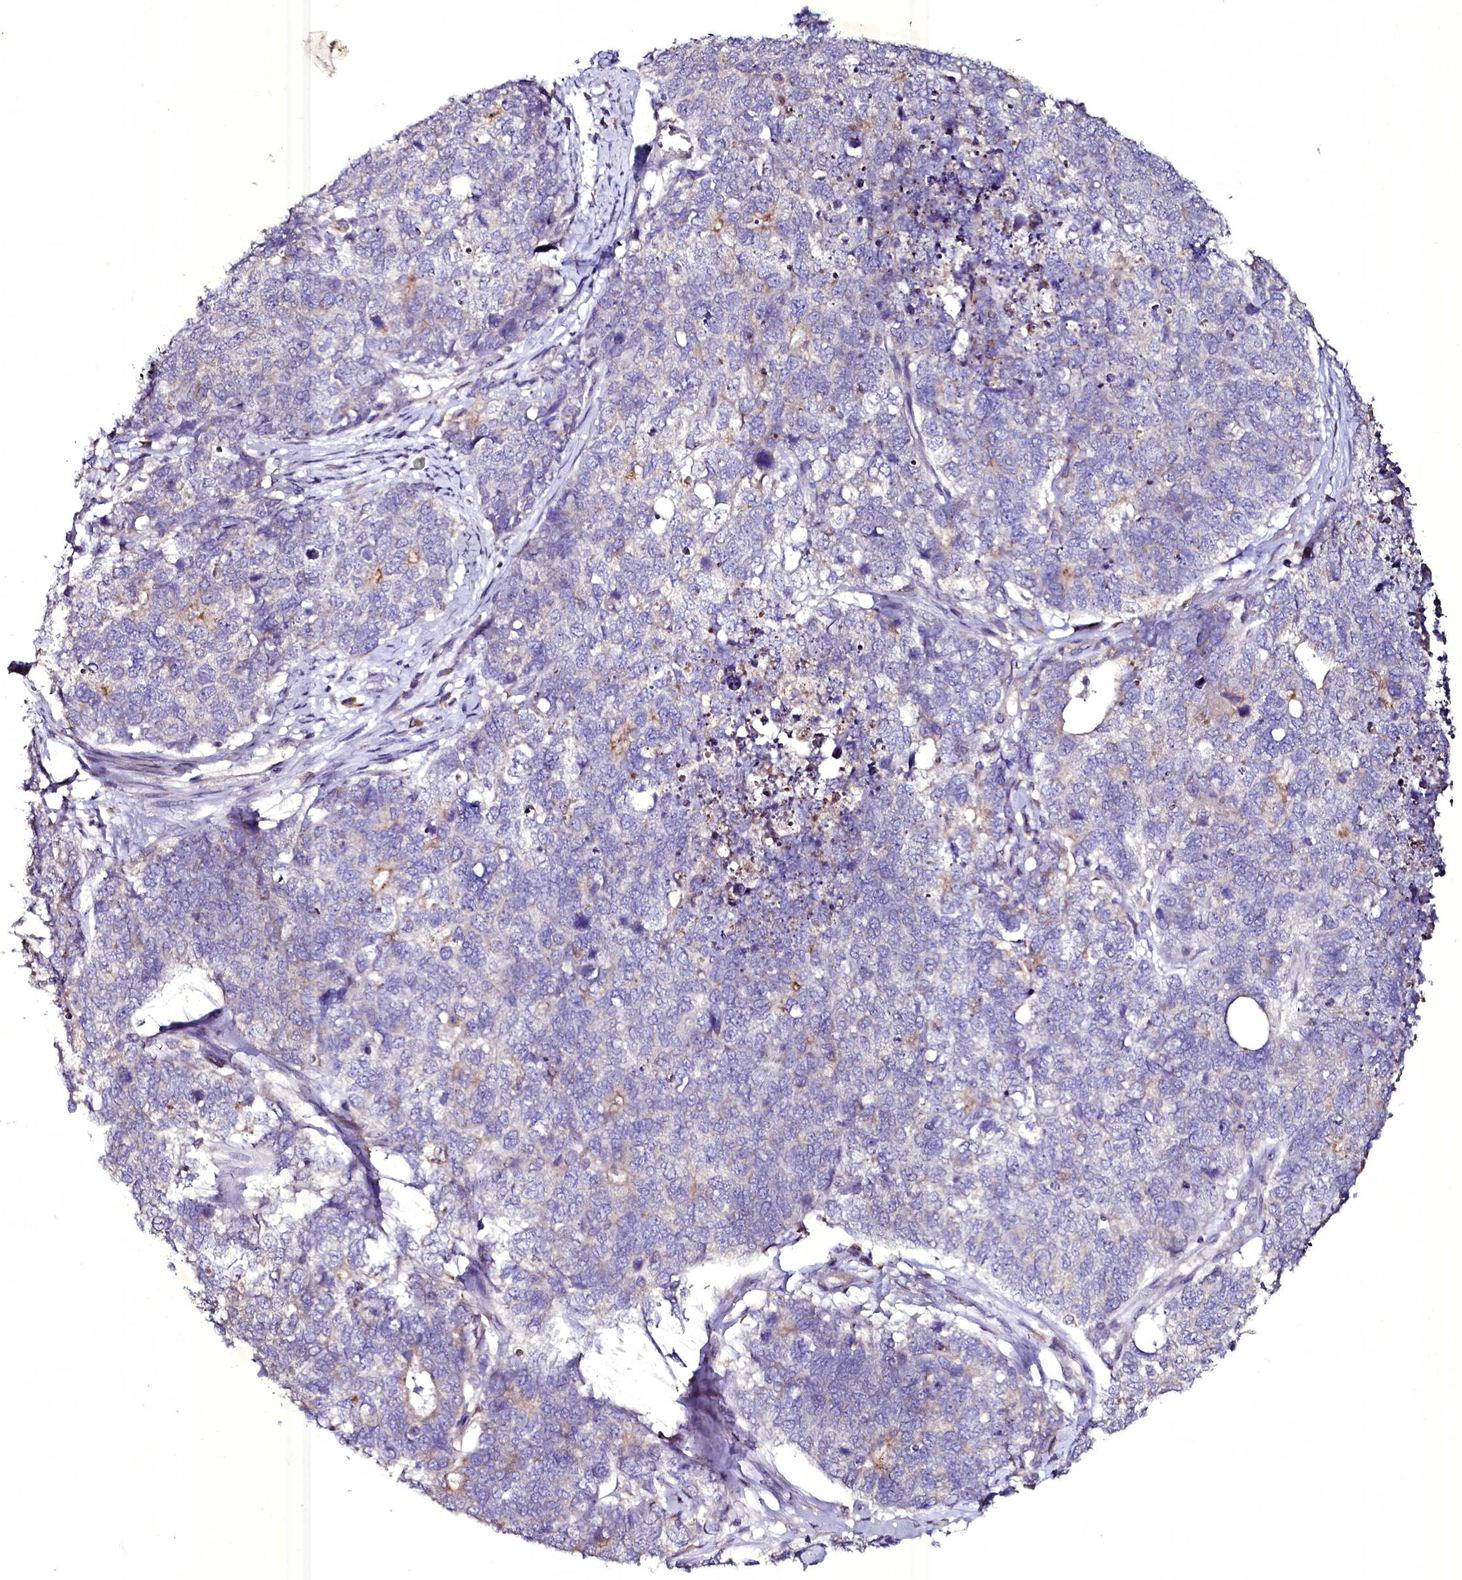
{"staining": {"intensity": "negative", "quantity": "none", "location": "none"}, "tissue": "cervical cancer", "cell_type": "Tumor cells", "image_type": "cancer", "snomed": [{"axis": "morphology", "description": "Squamous cell carcinoma, NOS"}, {"axis": "topography", "description": "Cervix"}], "caption": "Histopathology image shows no protein staining in tumor cells of squamous cell carcinoma (cervical) tissue.", "gene": "SELENOT", "patient": {"sex": "female", "age": 63}}